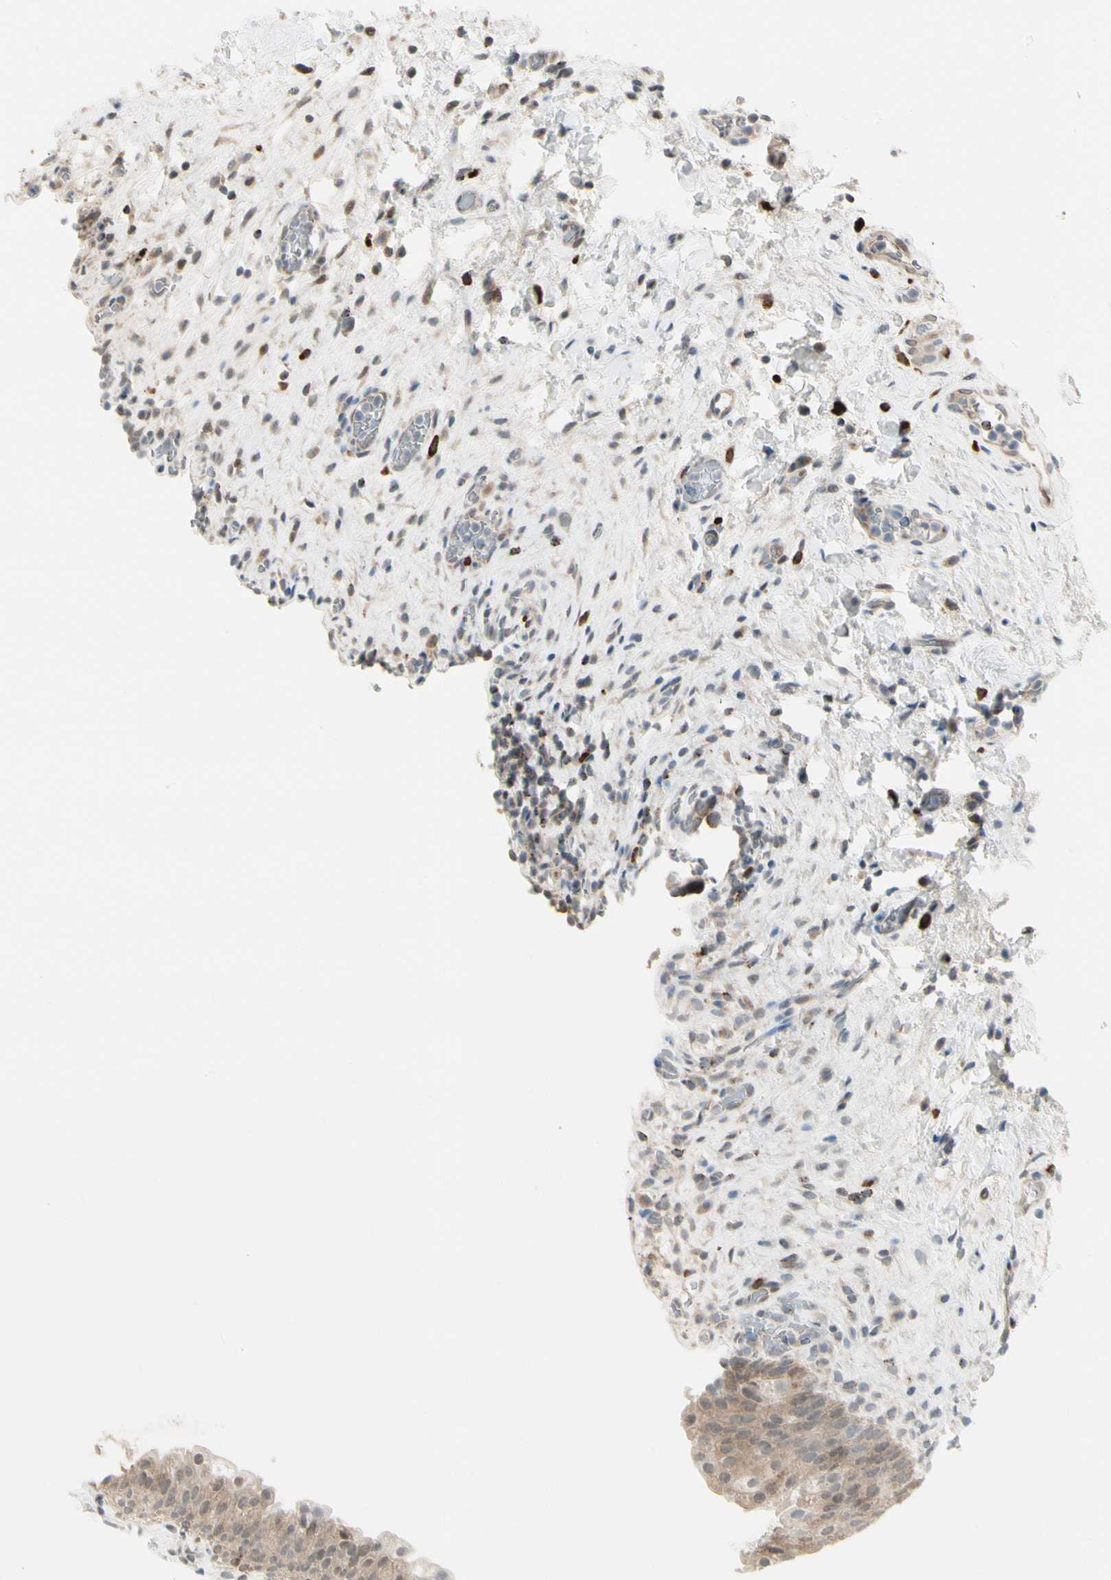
{"staining": {"intensity": "moderate", "quantity": "25%-75%", "location": "cytoplasmic/membranous"}, "tissue": "urinary bladder", "cell_type": "Urothelial cells", "image_type": "normal", "snomed": [{"axis": "morphology", "description": "Normal tissue, NOS"}, {"axis": "topography", "description": "Urinary bladder"}], "caption": "The micrograph reveals a brown stain indicating the presence of a protein in the cytoplasmic/membranous of urothelial cells in urinary bladder.", "gene": "EVC", "patient": {"sex": "female", "age": 64}}